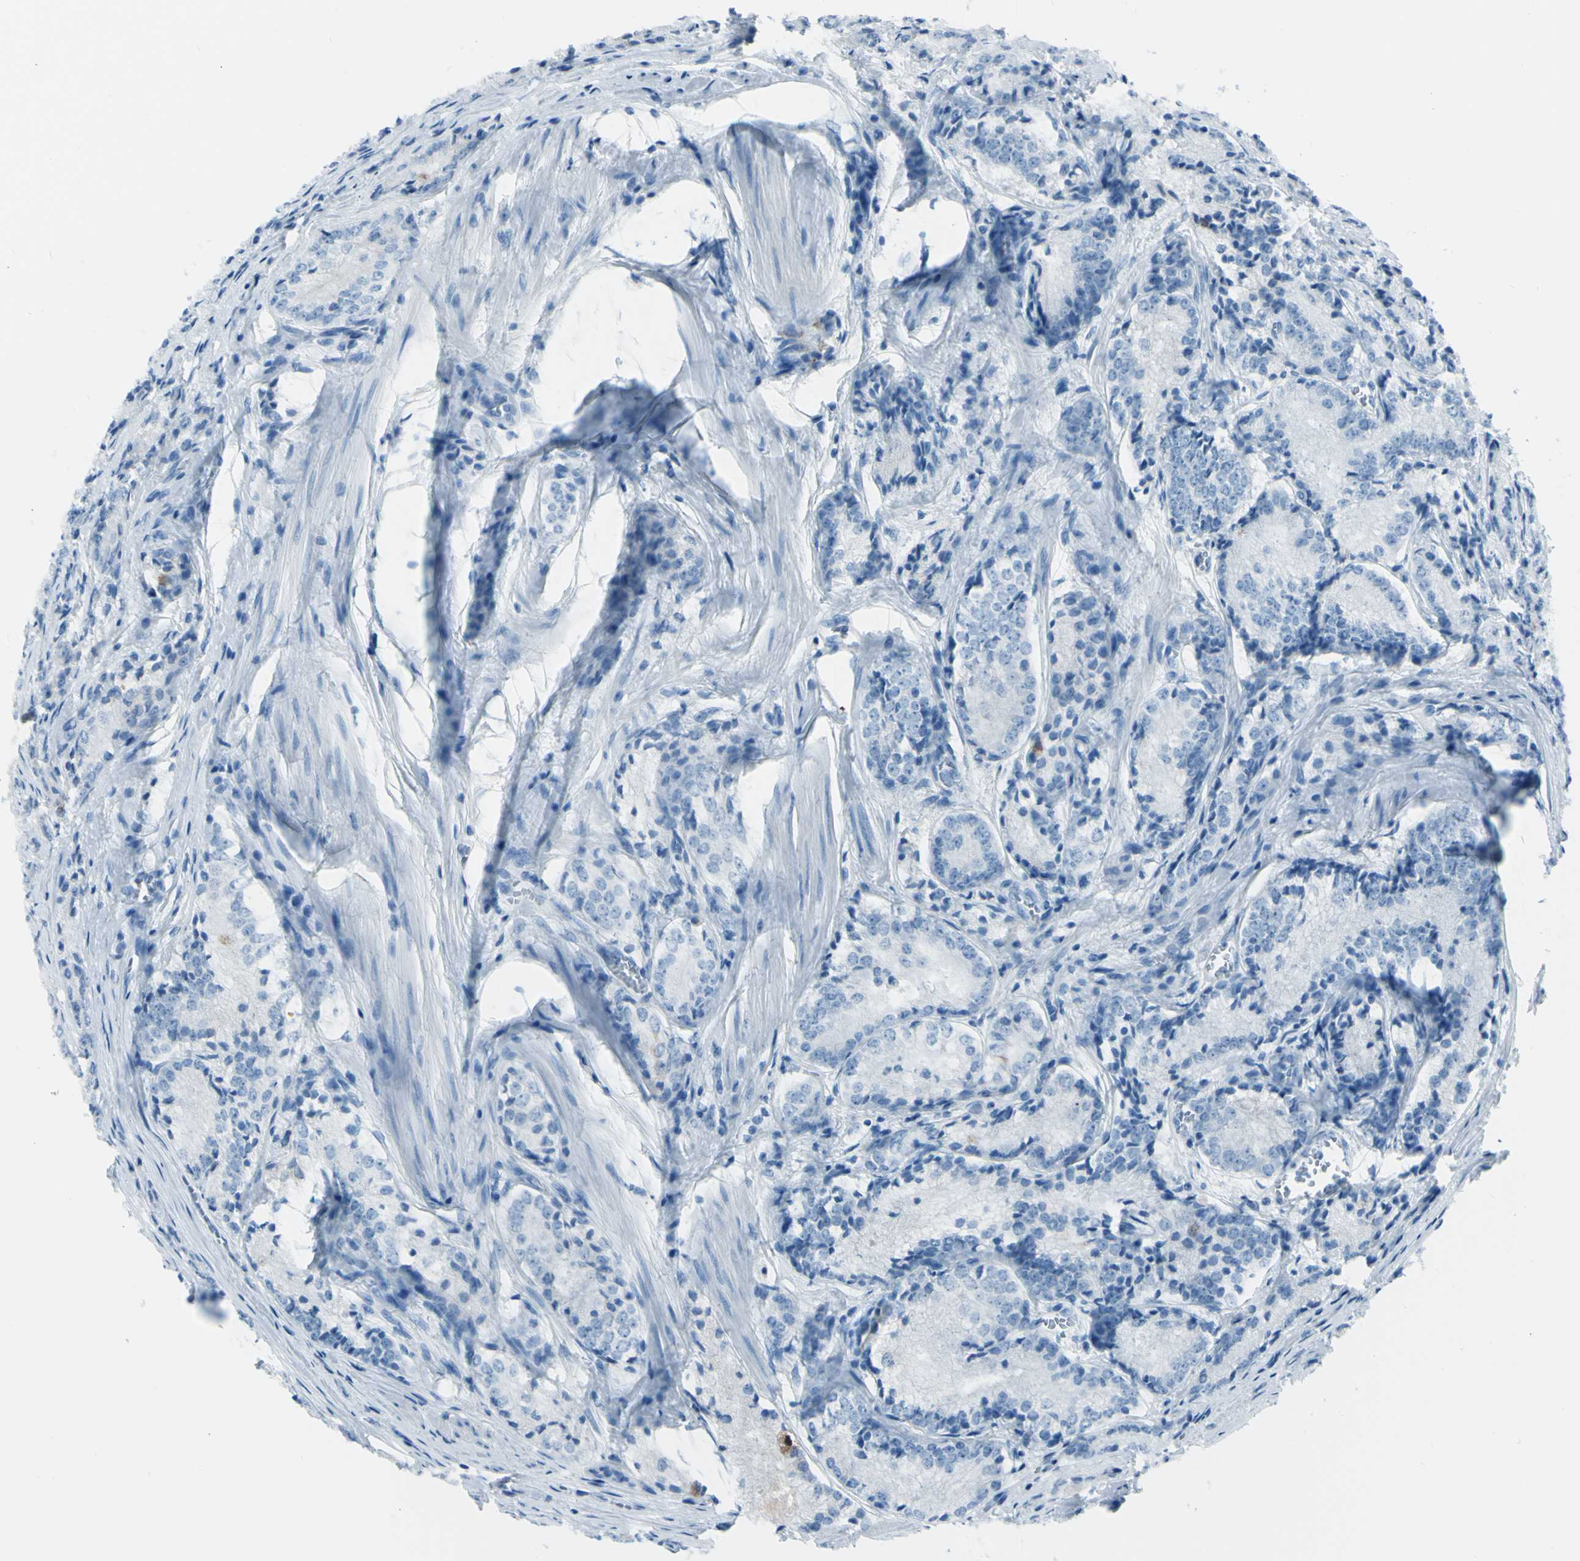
{"staining": {"intensity": "negative", "quantity": "none", "location": "none"}, "tissue": "prostate cancer", "cell_type": "Tumor cells", "image_type": "cancer", "snomed": [{"axis": "morphology", "description": "Adenocarcinoma, Low grade"}, {"axis": "topography", "description": "Prostate"}], "caption": "This is an IHC image of human prostate cancer. There is no staining in tumor cells.", "gene": "TFPI2", "patient": {"sex": "male", "age": 60}}